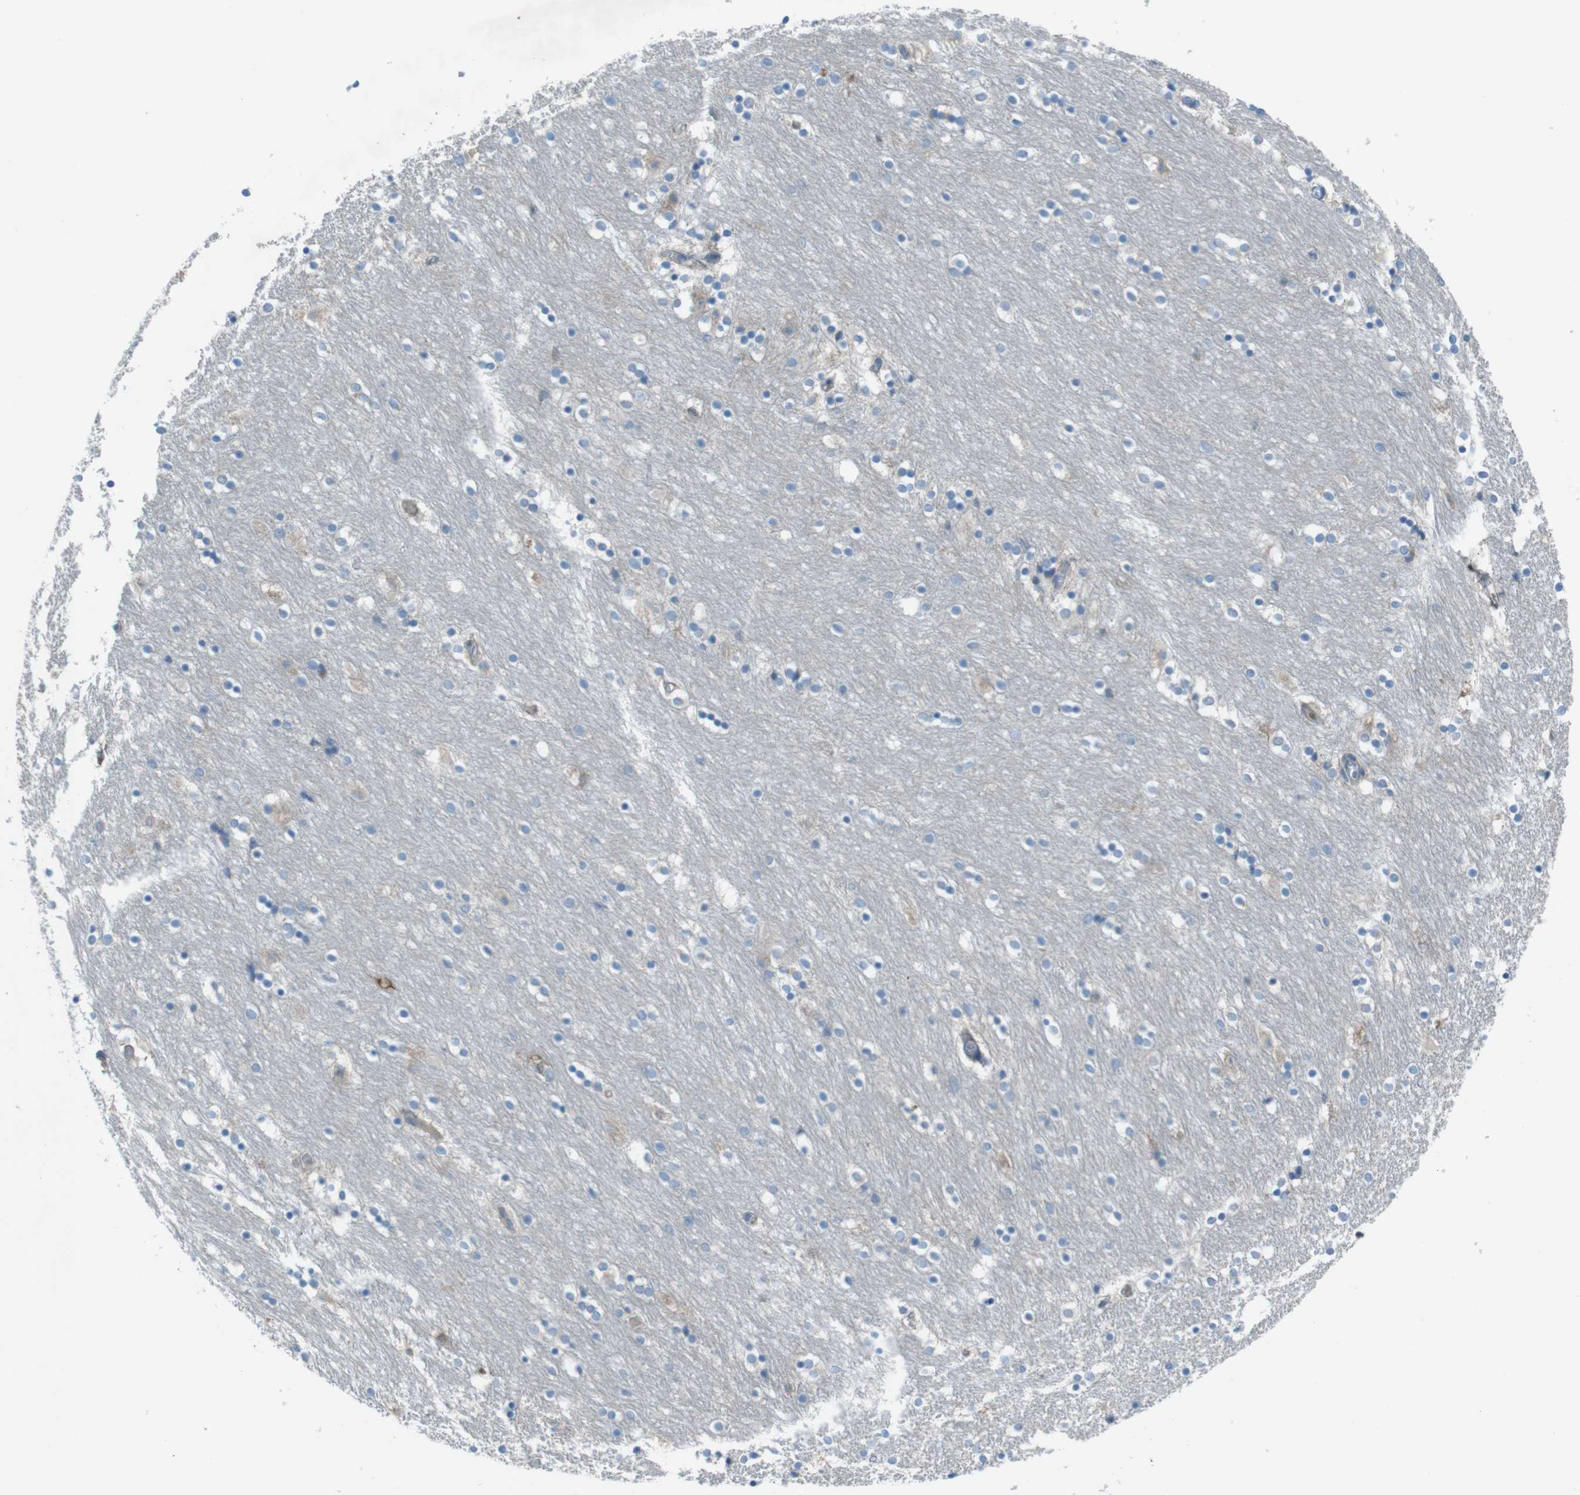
{"staining": {"intensity": "negative", "quantity": "none", "location": "none"}, "tissue": "caudate", "cell_type": "Glial cells", "image_type": "normal", "snomed": [{"axis": "morphology", "description": "Normal tissue, NOS"}, {"axis": "topography", "description": "Lateral ventricle wall"}], "caption": "IHC photomicrograph of benign caudate stained for a protein (brown), which shows no staining in glial cells. The staining is performed using DAB brown chromogen with nuclei counter-stained in using hematoxylin.", "gene": "TMEM41B", "patient": {"sex": "female", "age": 54}}